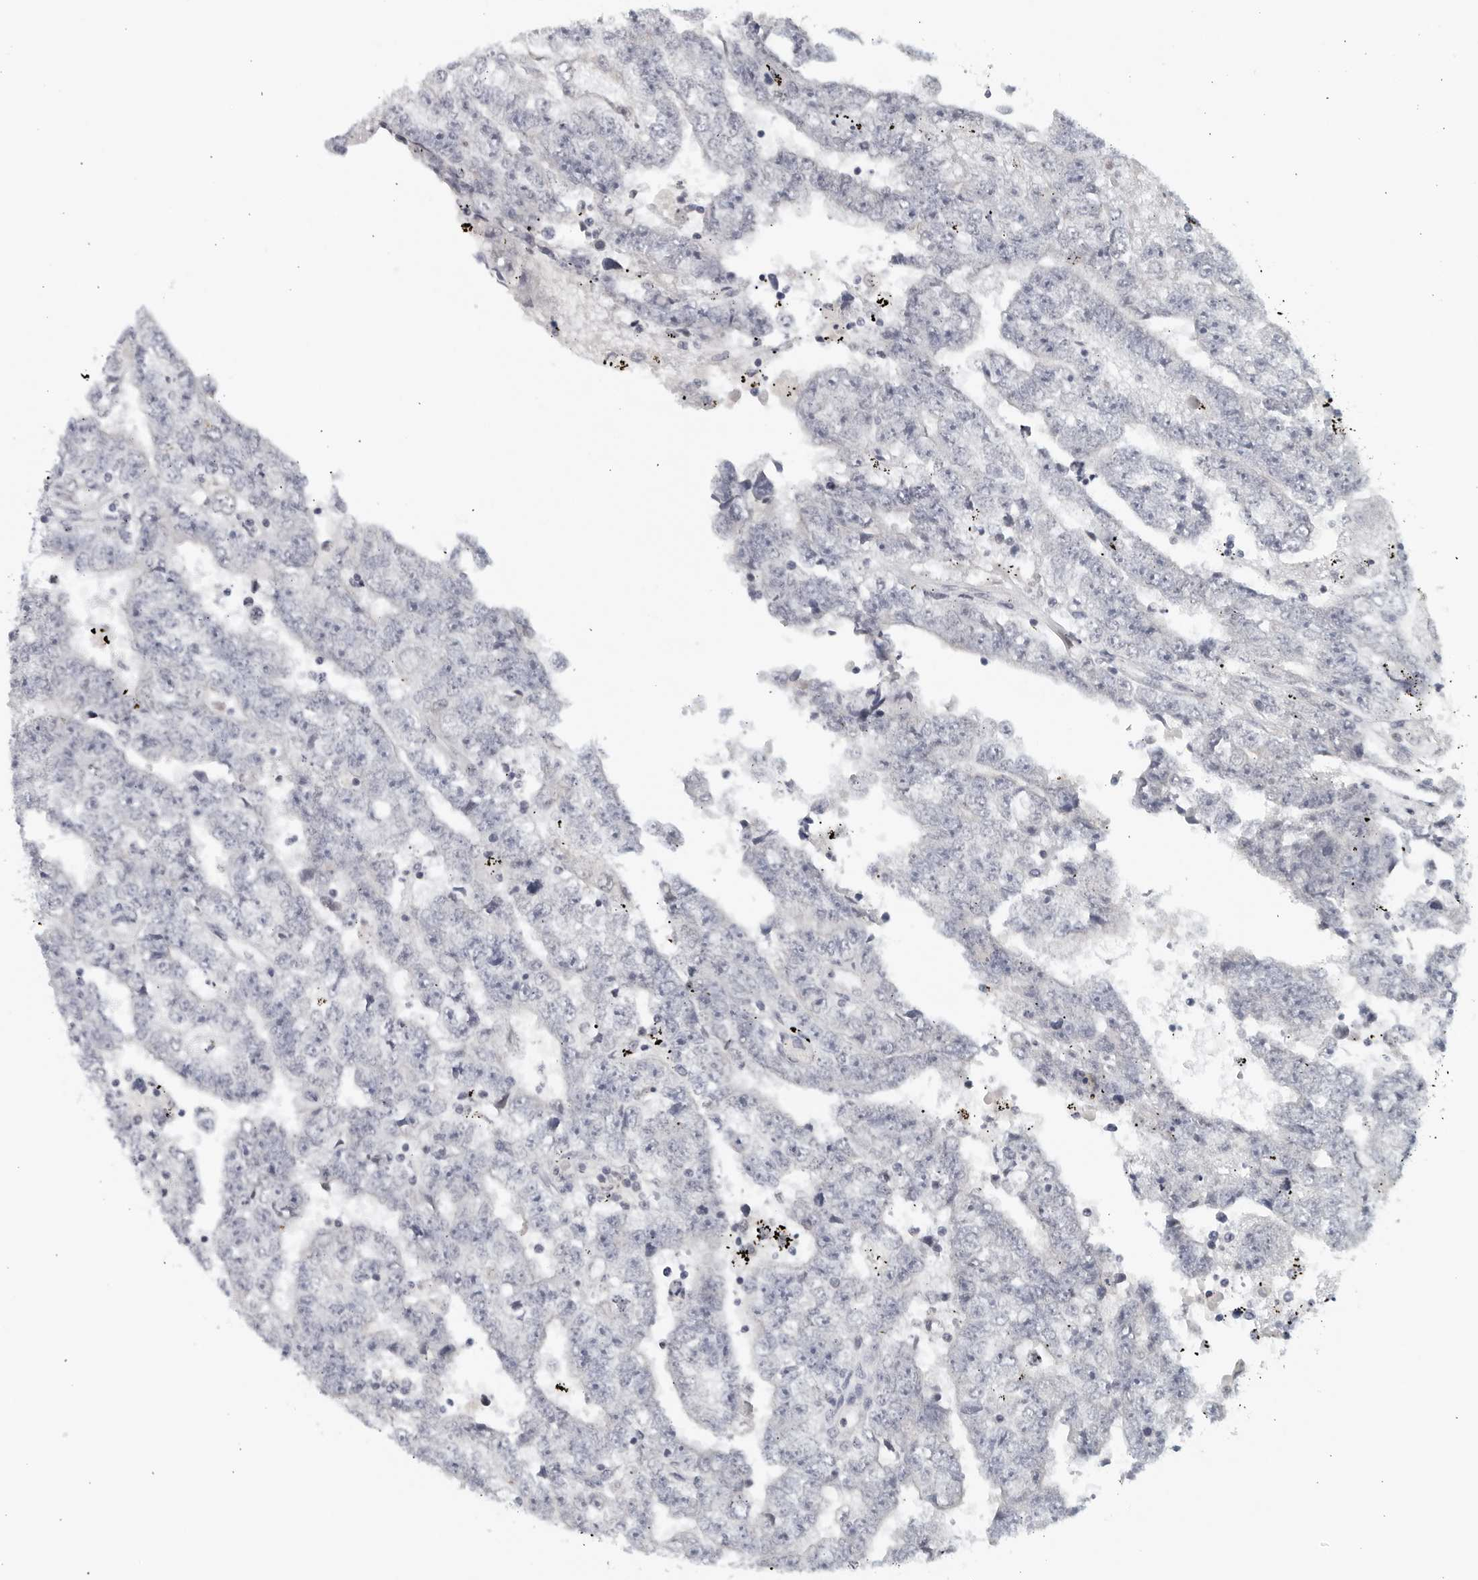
{"staining": {"intensity": "negative", "quantity": "none", "location": "none"}, "tissue": "testis cancer", "cell_type": "Tumor cells", "image_type": "cancer", "snomed": [{"axis": "morphology", "description": "Carcinoma, Embryonal, NOS"}, {"axis": "topography", "description": "Testis"}], "caption": "Testis cancer (embryonal carcinoma) stained for a protein using IHC reveals no positivity tumor cells.", "gene": "MATN1", "patient": {"sex": "male", "age": 25}}